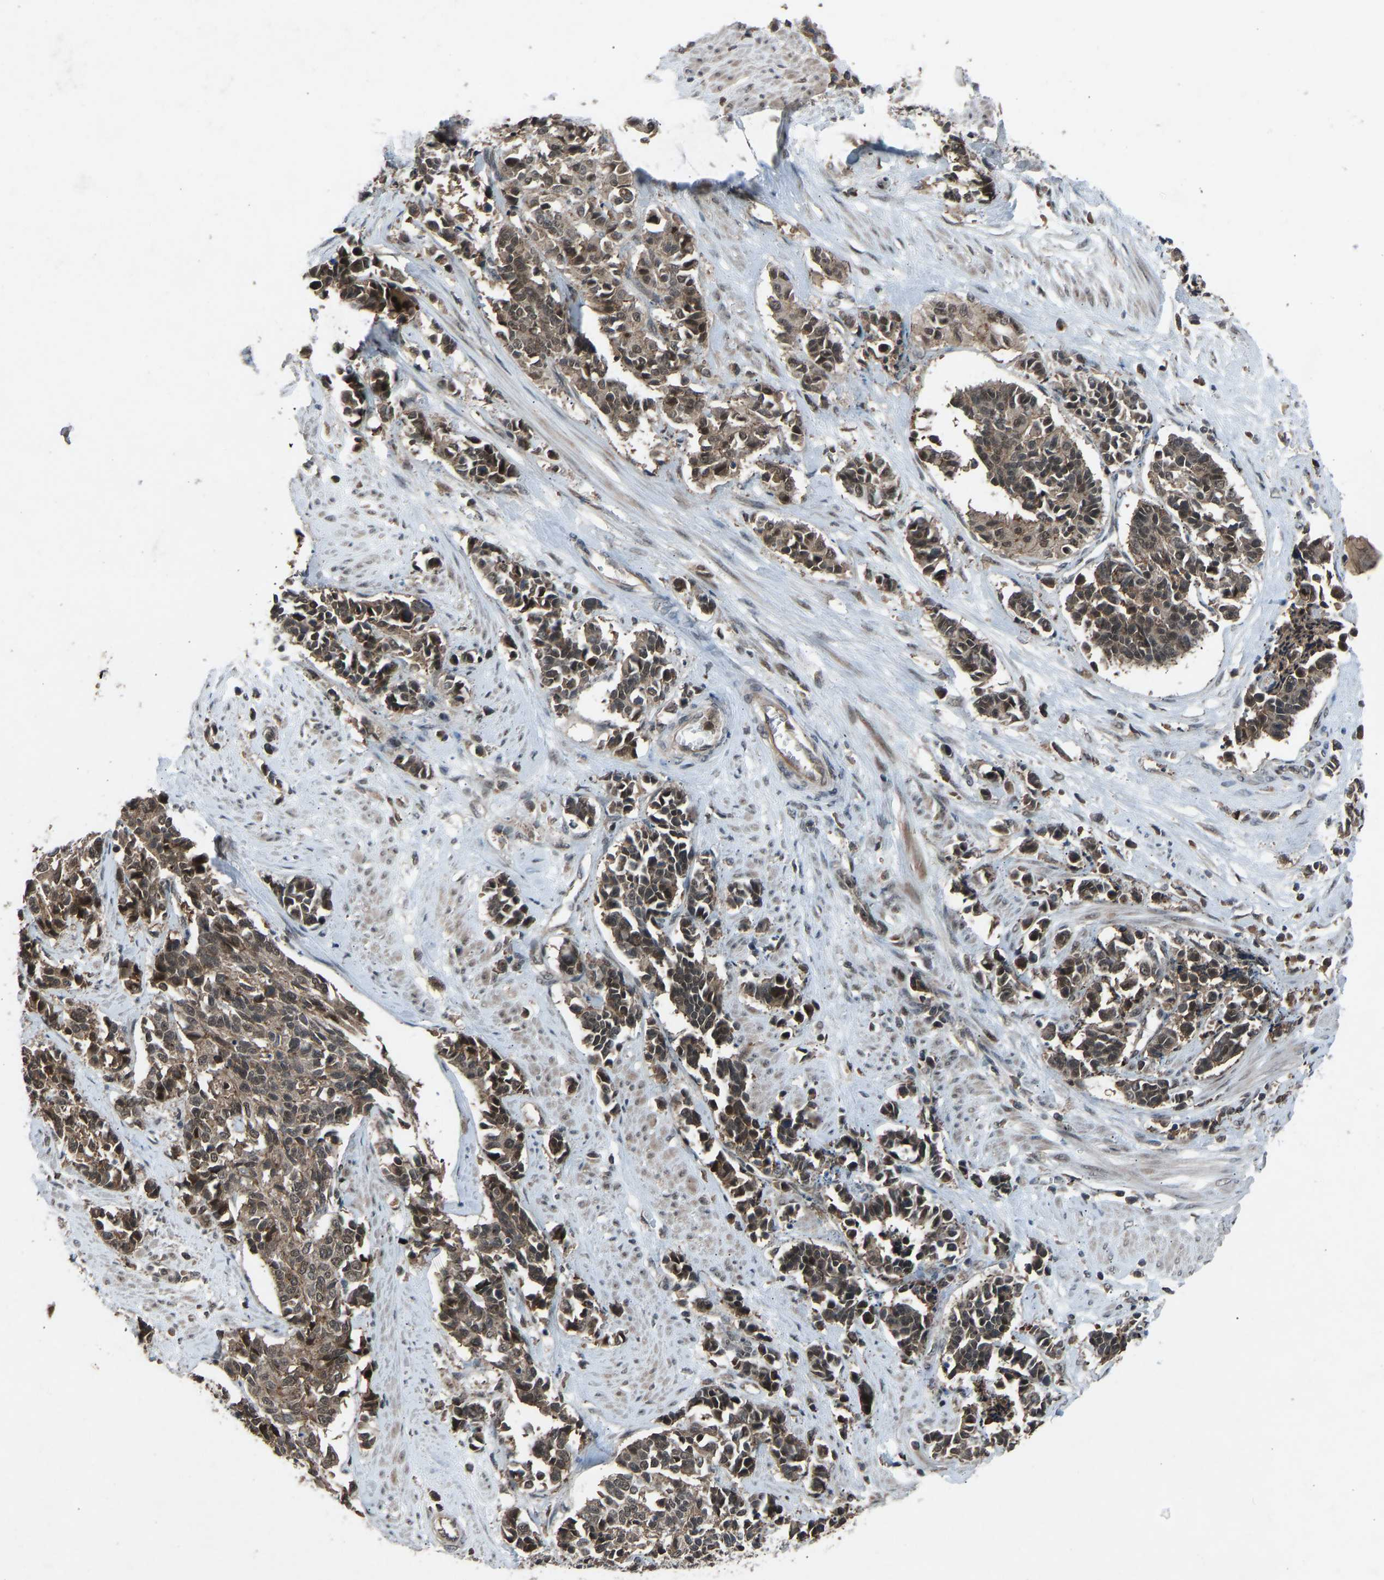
{"staining": {"intensity": "moderate", "quantity": ">75%", "location": "cytoplasmic/membranous,nuclear"}, "tissue": "cervical cancer", "cell_type": "Tumor cells", "image_type": "cancer", "snomed": [{"axis": "morphology", "description": "Squamous cell carcinoma, NOS"}, {"axis": "topography", "description": "Cervix"}], "caption": "Immunohistochemistry (IHC) photomicrograph of cervical squamous cell carcinoma stained for a protein (brown), which exhibits medium levels of moderate cytoplasmic/membranous and nuclear positivity in about >75% of tumor cells.", "gene": "SLC43A1", "patient": {"sex": "female", "age": 35}}